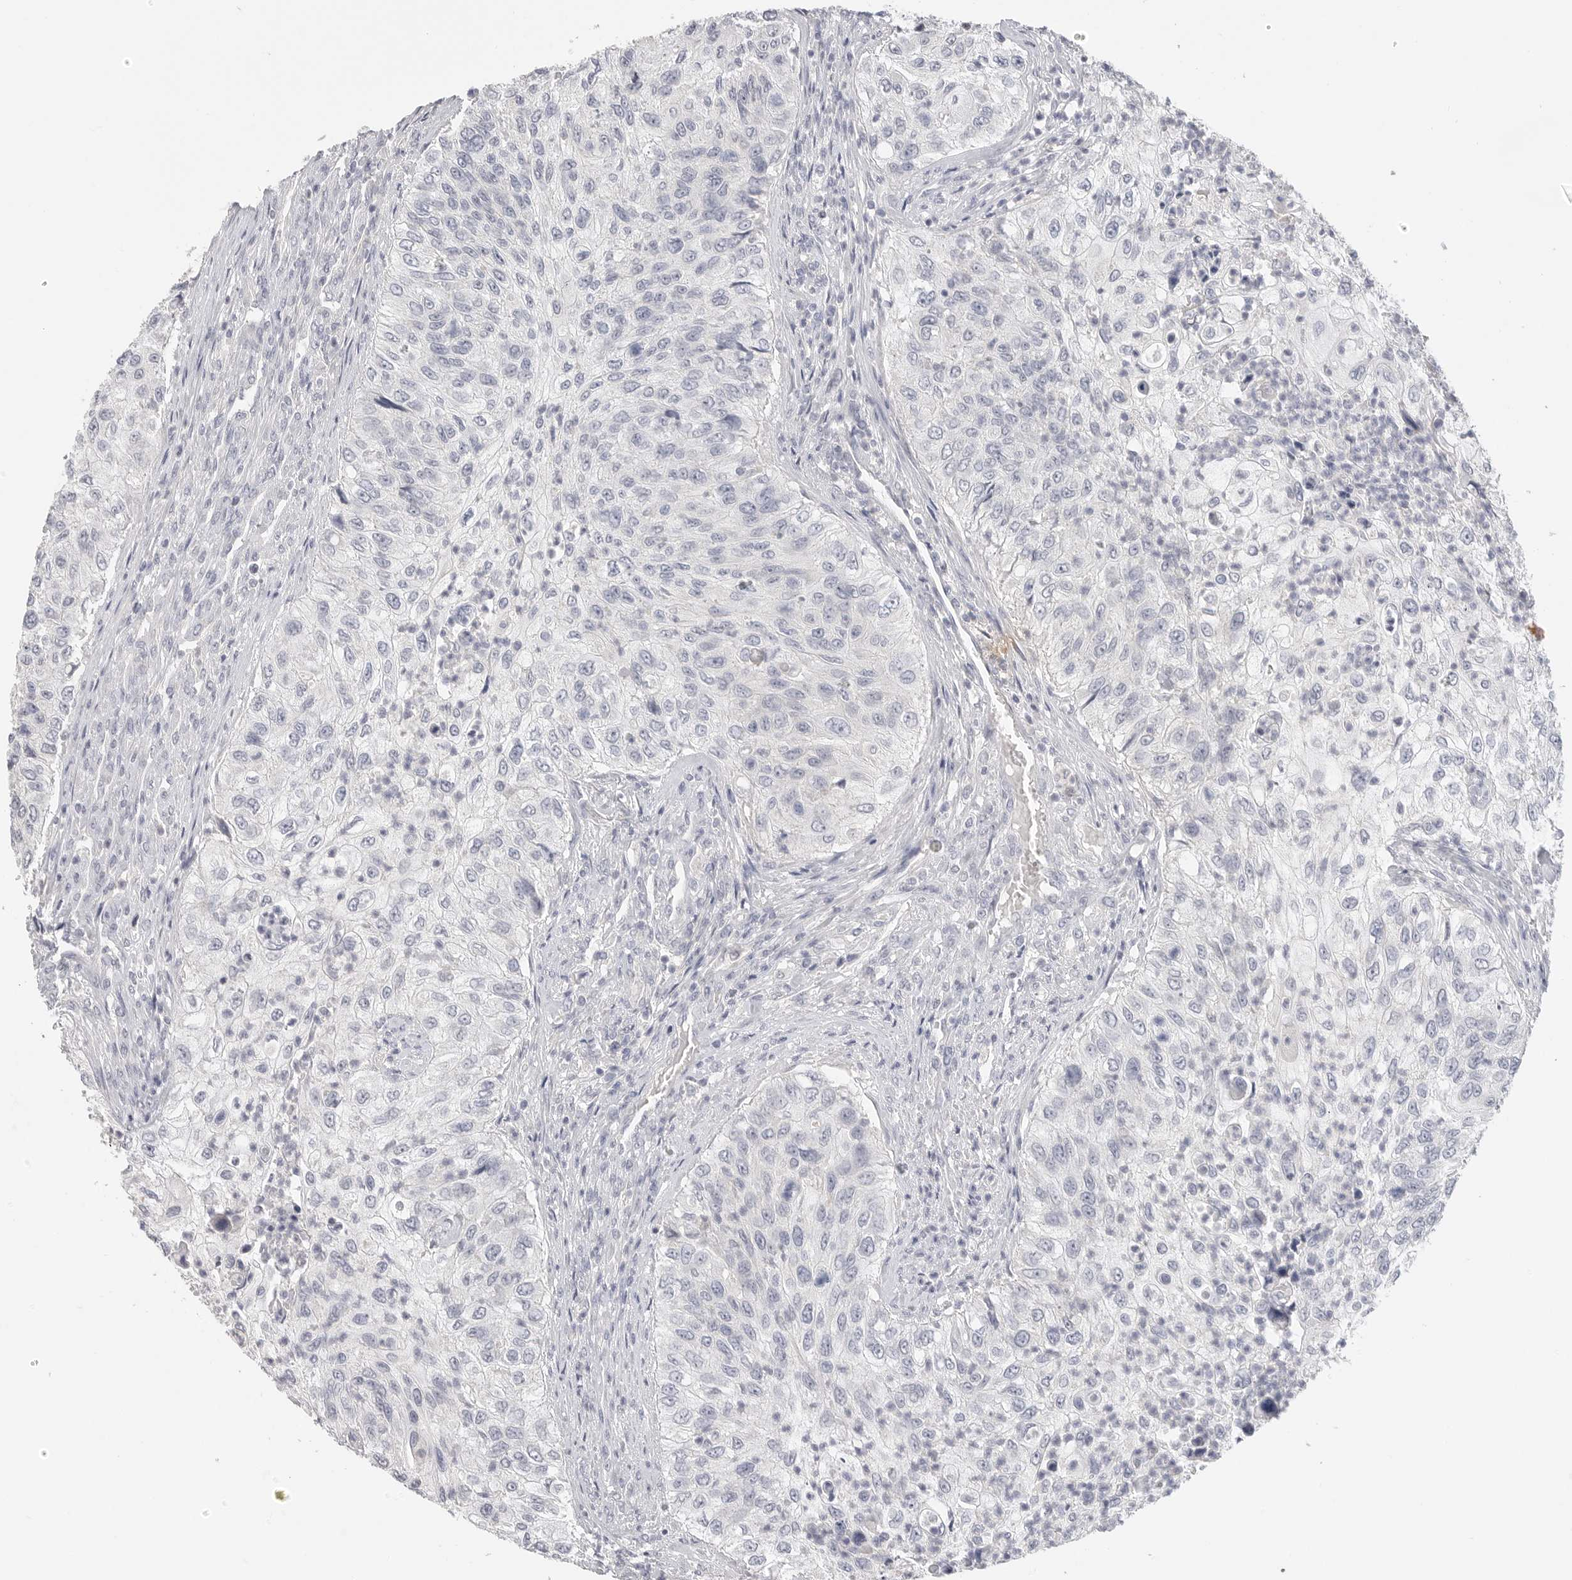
{"staining": {"intensity": "negative", "quantity": "none", "location": "none"}, "tissue": "urothelial cancer", "cell_type": "Tumor cells", "image_type": "cancer", "snomed": [{"axis": "morphology", "description": "Urothelial carcinoma, High grade"}, {"axis": "topography", "description": "Urinary bladder"}], "caption": "There is no significant staining in tumor cells of urothelial carcinoma (high-grade).", "gene": "FBN2", "patient": {"sex": "female", "age": 60}}